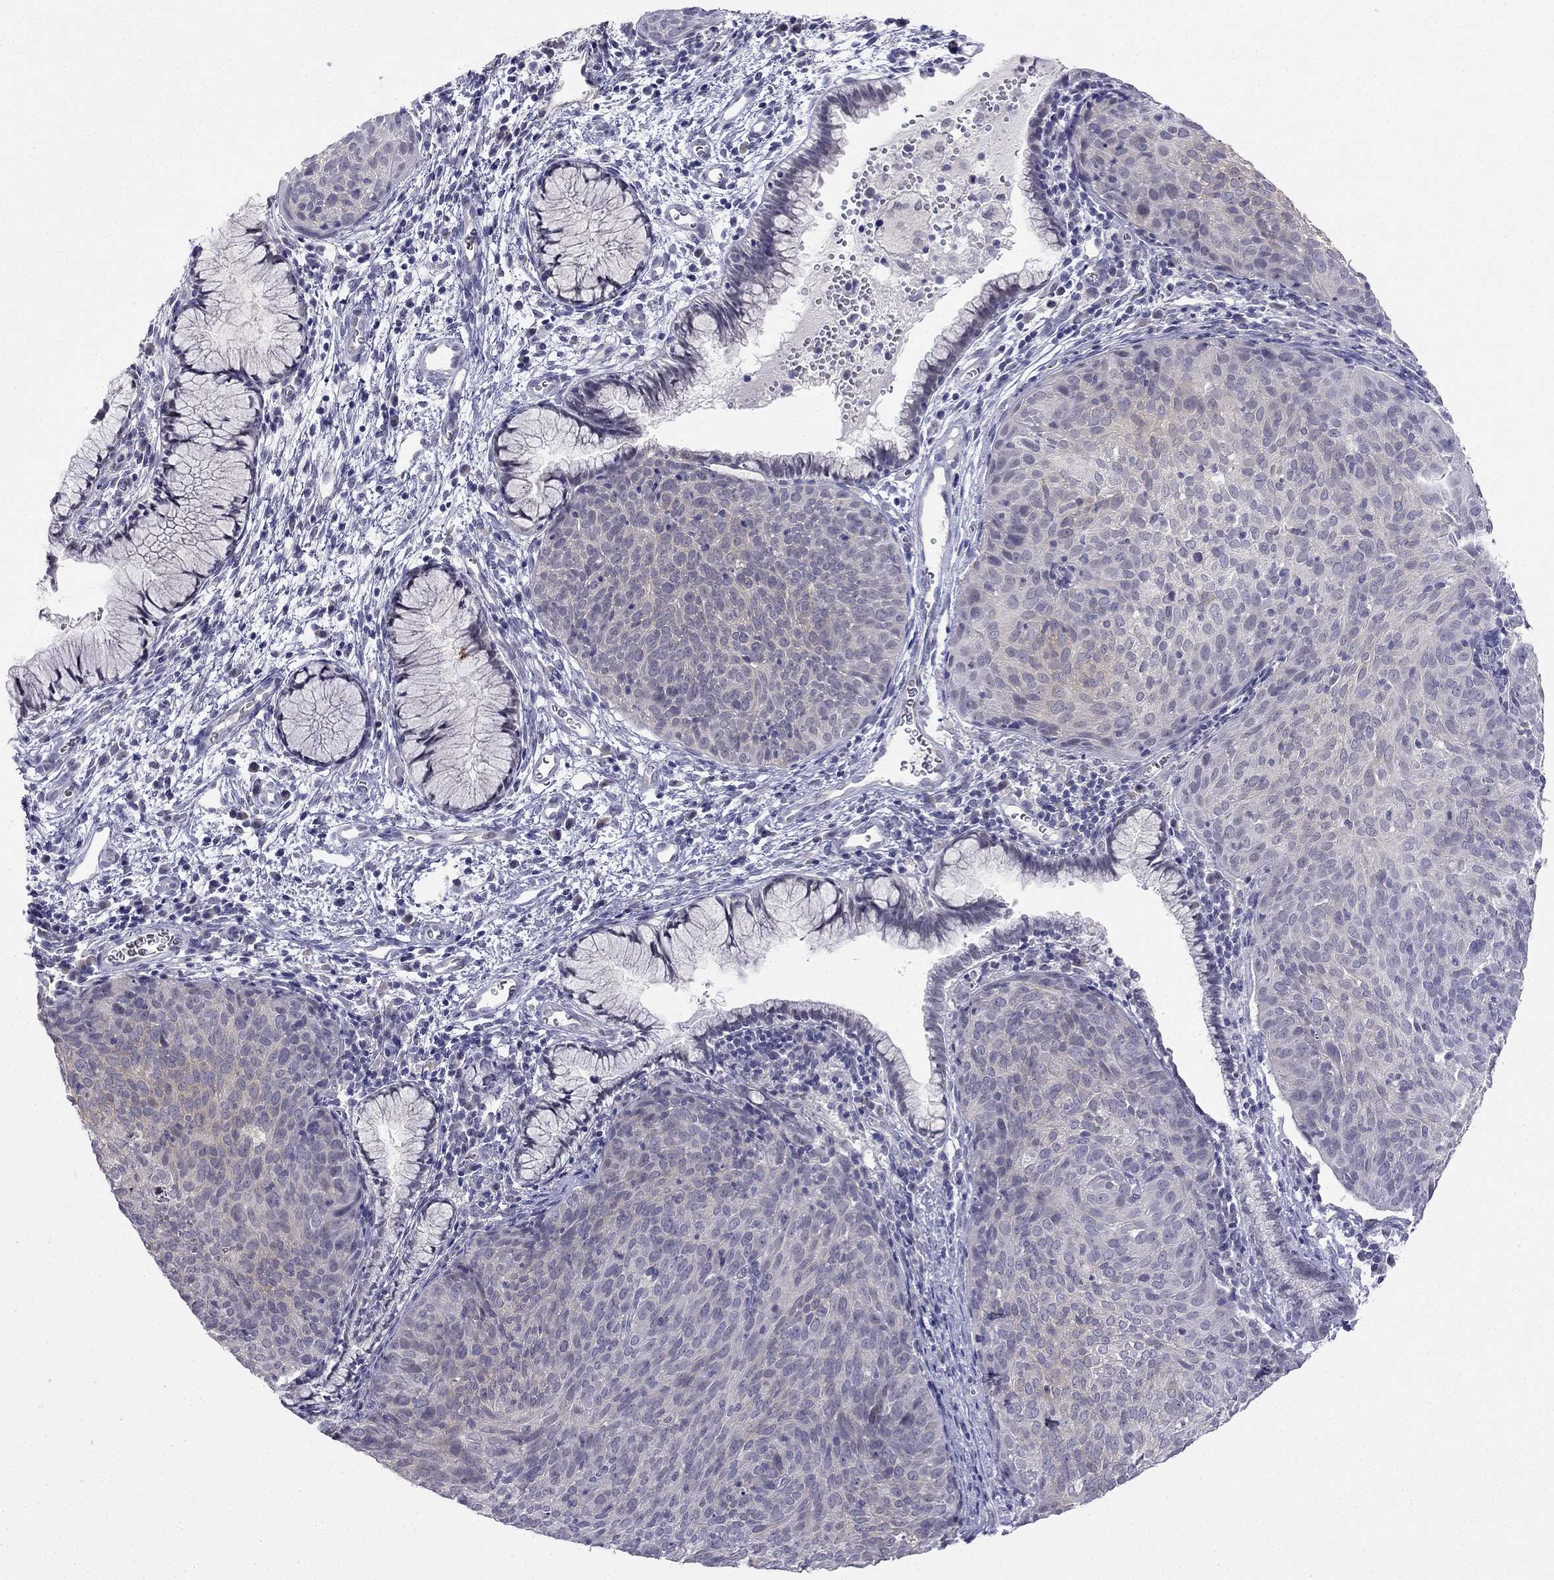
{"staining": {"intensity": "negative", "quantity": "none", "location": "none"}, "tissue": "cervical cancer", "cell_type": "Tumor cells", "image_type": "cancer", "snomed": [{"axis": "morphology", "description": "Squamous cell carcinoma, NOS"}, {"axis": "topography", "description": "Cervix"}], "caption": "Human cervical squamous cell carcinoma stained for a protein using immunohistochemistry reveals no positivity in tumor cells.", "gene": "C16orf89", "patient": {"sex": "female", "age": 39}}